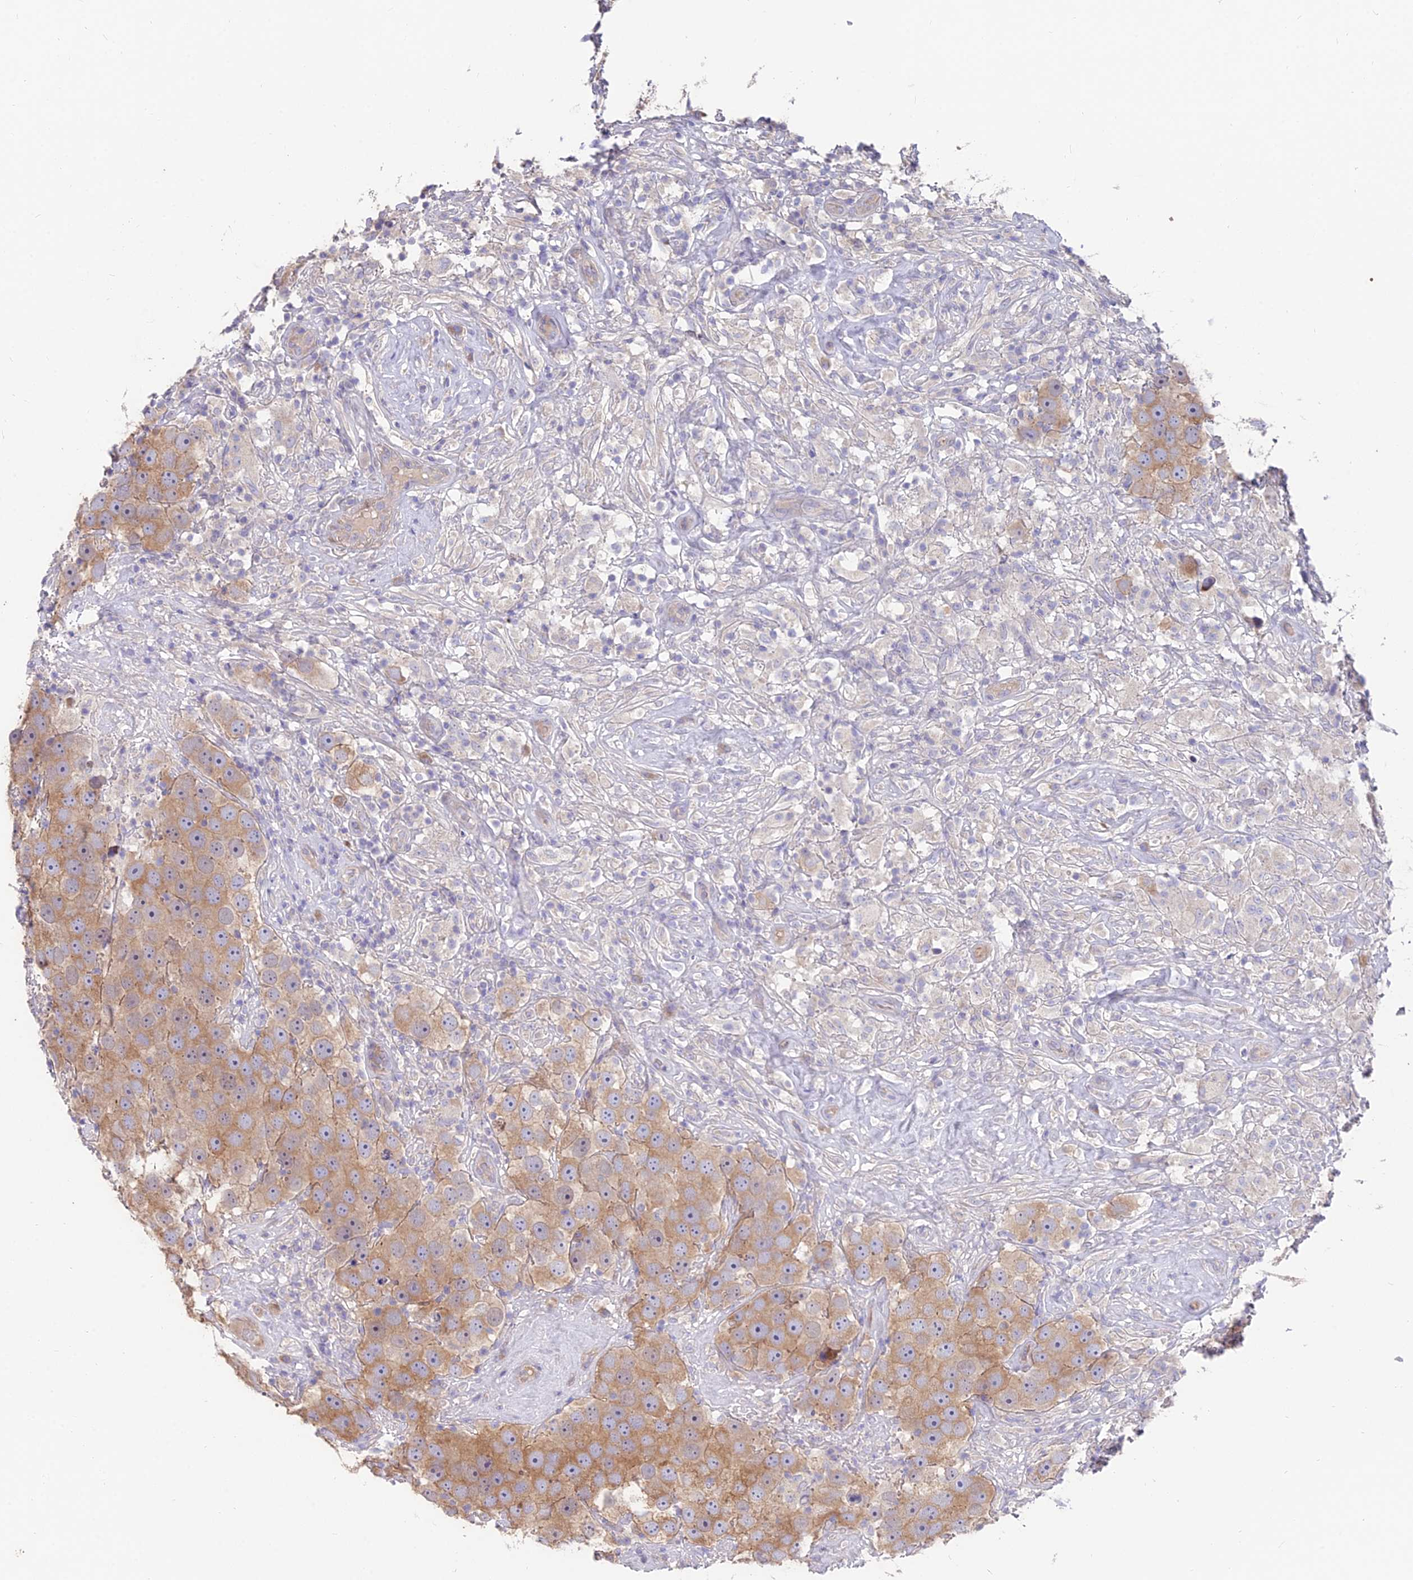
{"staining": {"intensity": "moderate", "quantity": ">75%", "location": "cytoplasmic/membranous"}, "tissue": "testis cancer", "cell_type": "Tumor cells", "image_type": "cancer", "snomed": [{"axis": "morphology", "description": "Seminoma, NOS"}, {"axis": "topography", "description": "Testis"}], "caption": "Seminoma (testis) stained with DAB immunohistochemistry (IHC) reveals medium levels of moderate cytoplasmic/membranous positivity in about >75% of tumor cells. Nuclei are stained in blue.", "gene": "FAM168B", "patient": {"sex": "male", "age": 49}}